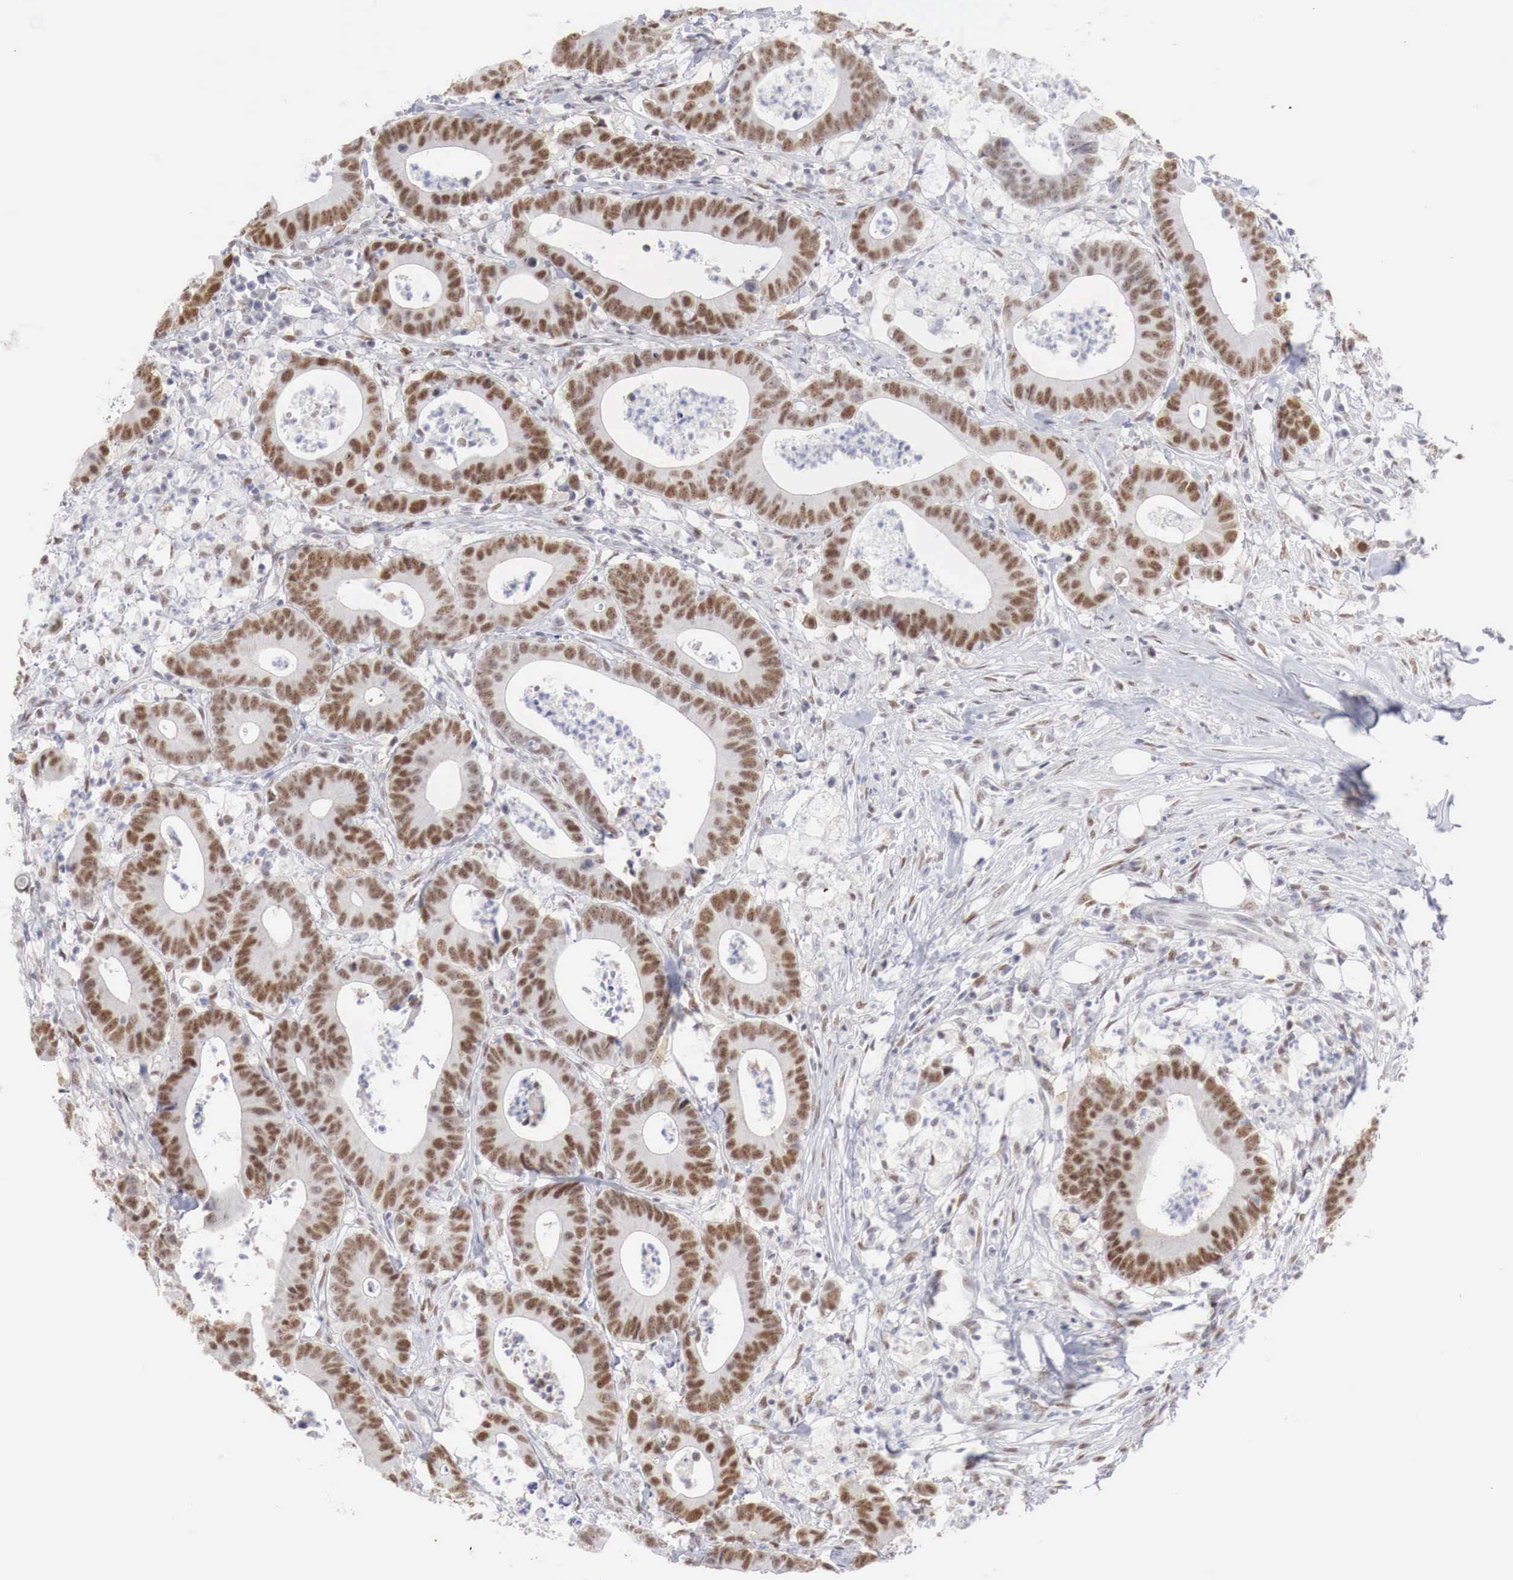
{"staining": {"intensity": "moderate", "quantity": ">75%", "location": "nuclear"}, "tissue": "colorectal cancer", "cell_type": "Tumor cells", "image_type": "cancer", "snomed": [{"axis": "morphology", "description": "Adenocarcinoma, NOS"}, {"axis": "topography", "description": "Colon"}], "caption": "About >75% of tumor cells in adenocarcinoma (colorectal) show moderate nuclear protein expression as visualized by brown immunohistochemical staining.", "gene": "FOXP2", "patient": {"sex": "male", "age": 55}}